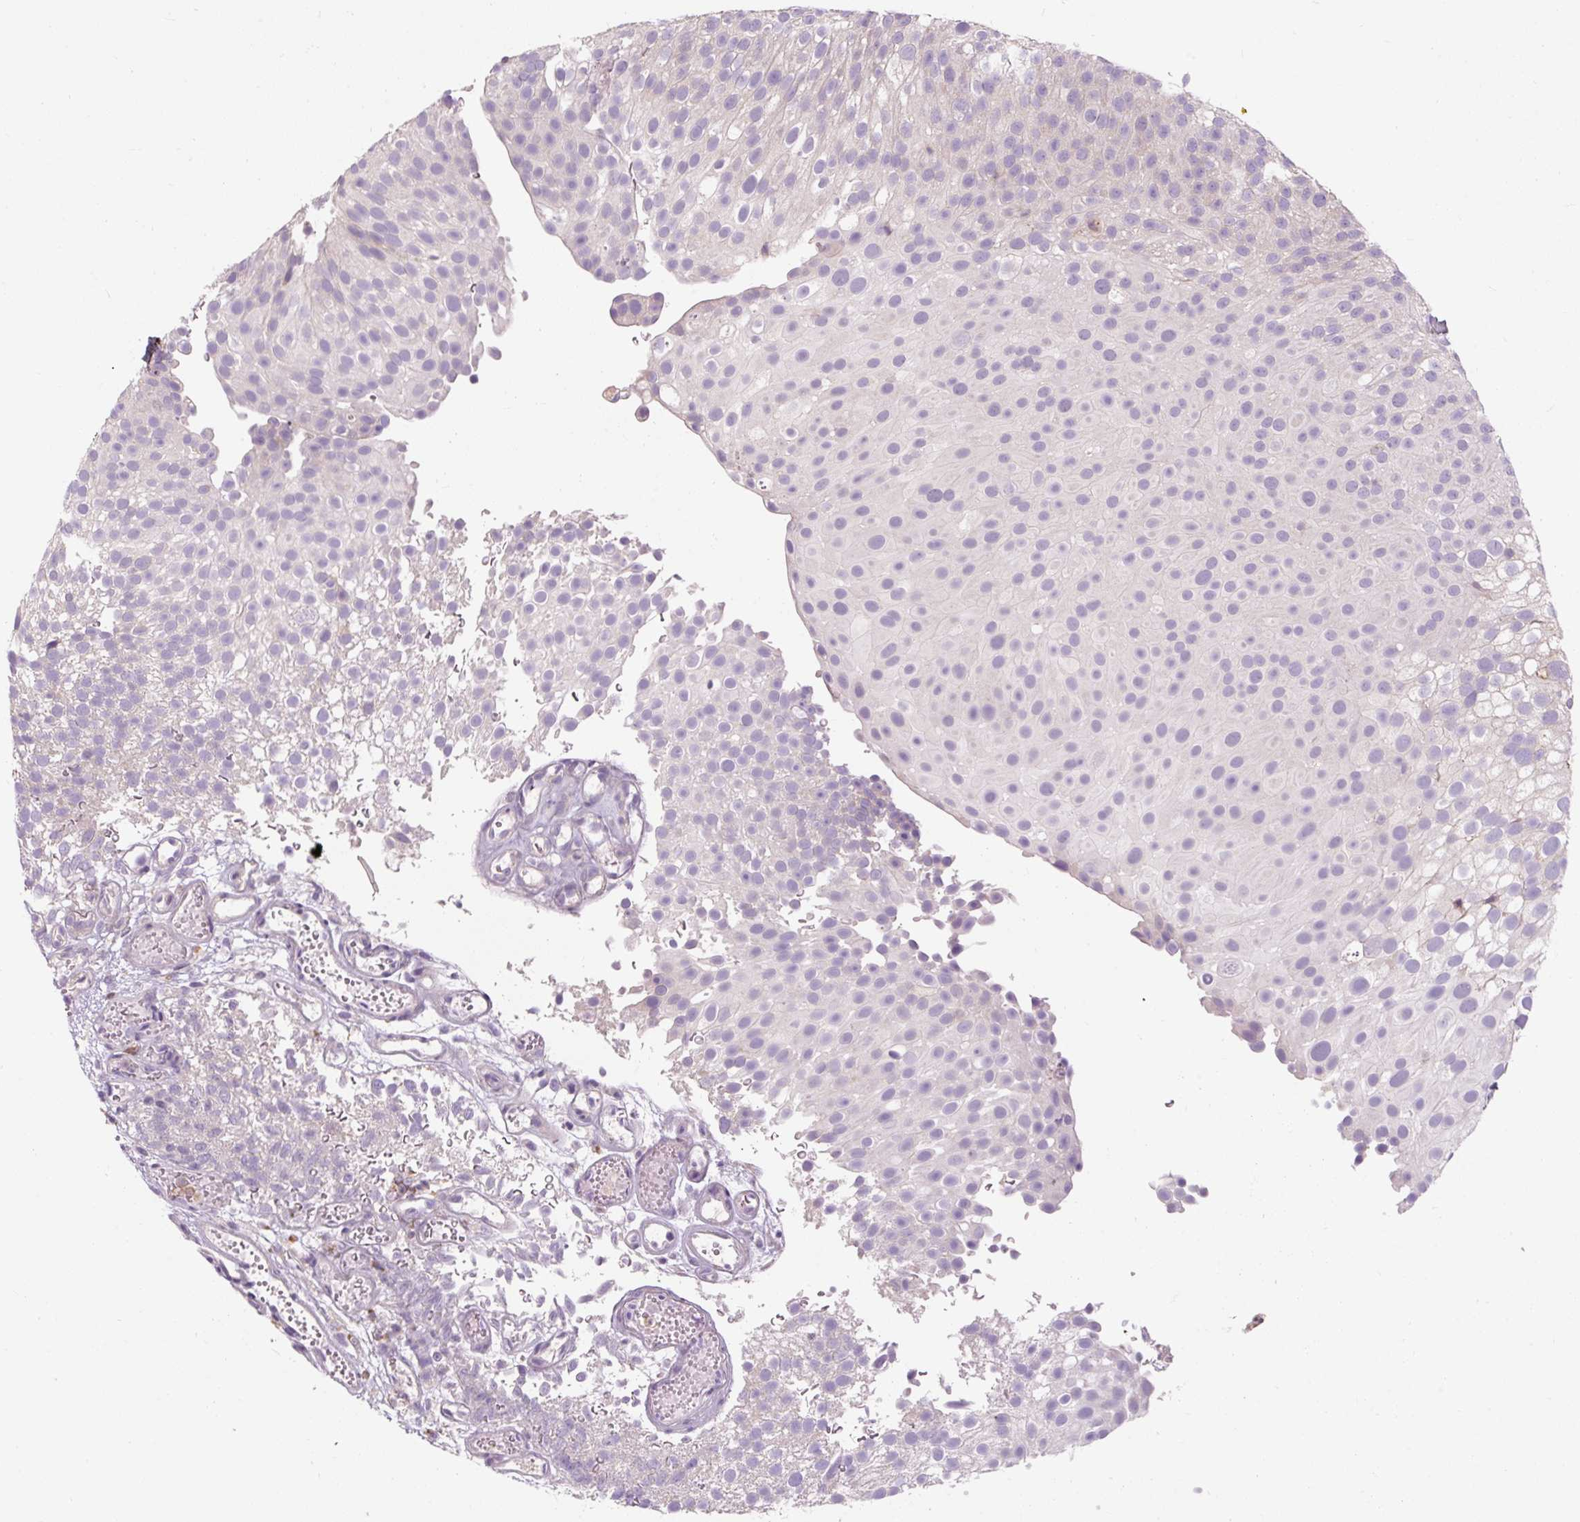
{"staining": {"intensity": "negative", "quantity": "none", "location": "none"}, "tissue": "urothelial cancer", "cell_type": "Tumor cells", "image_type": "cancer", "snomed": [{"axis": "morphology", "description": "Urothelial carcinoma, Low grade"}, {"axis": "topography", "description": "Urinary bladder"}], "caption": "Immunohistochemical staining of urothelial carcinoma (low-grade) reveals no significant staining in tumor cells. (DAB (3,3'-diaminobenzidine) immunohistochemistry with hematoxylin counter stain).", "gene": "TIGD2", "patient": {"sex": "male", "age": 78}}